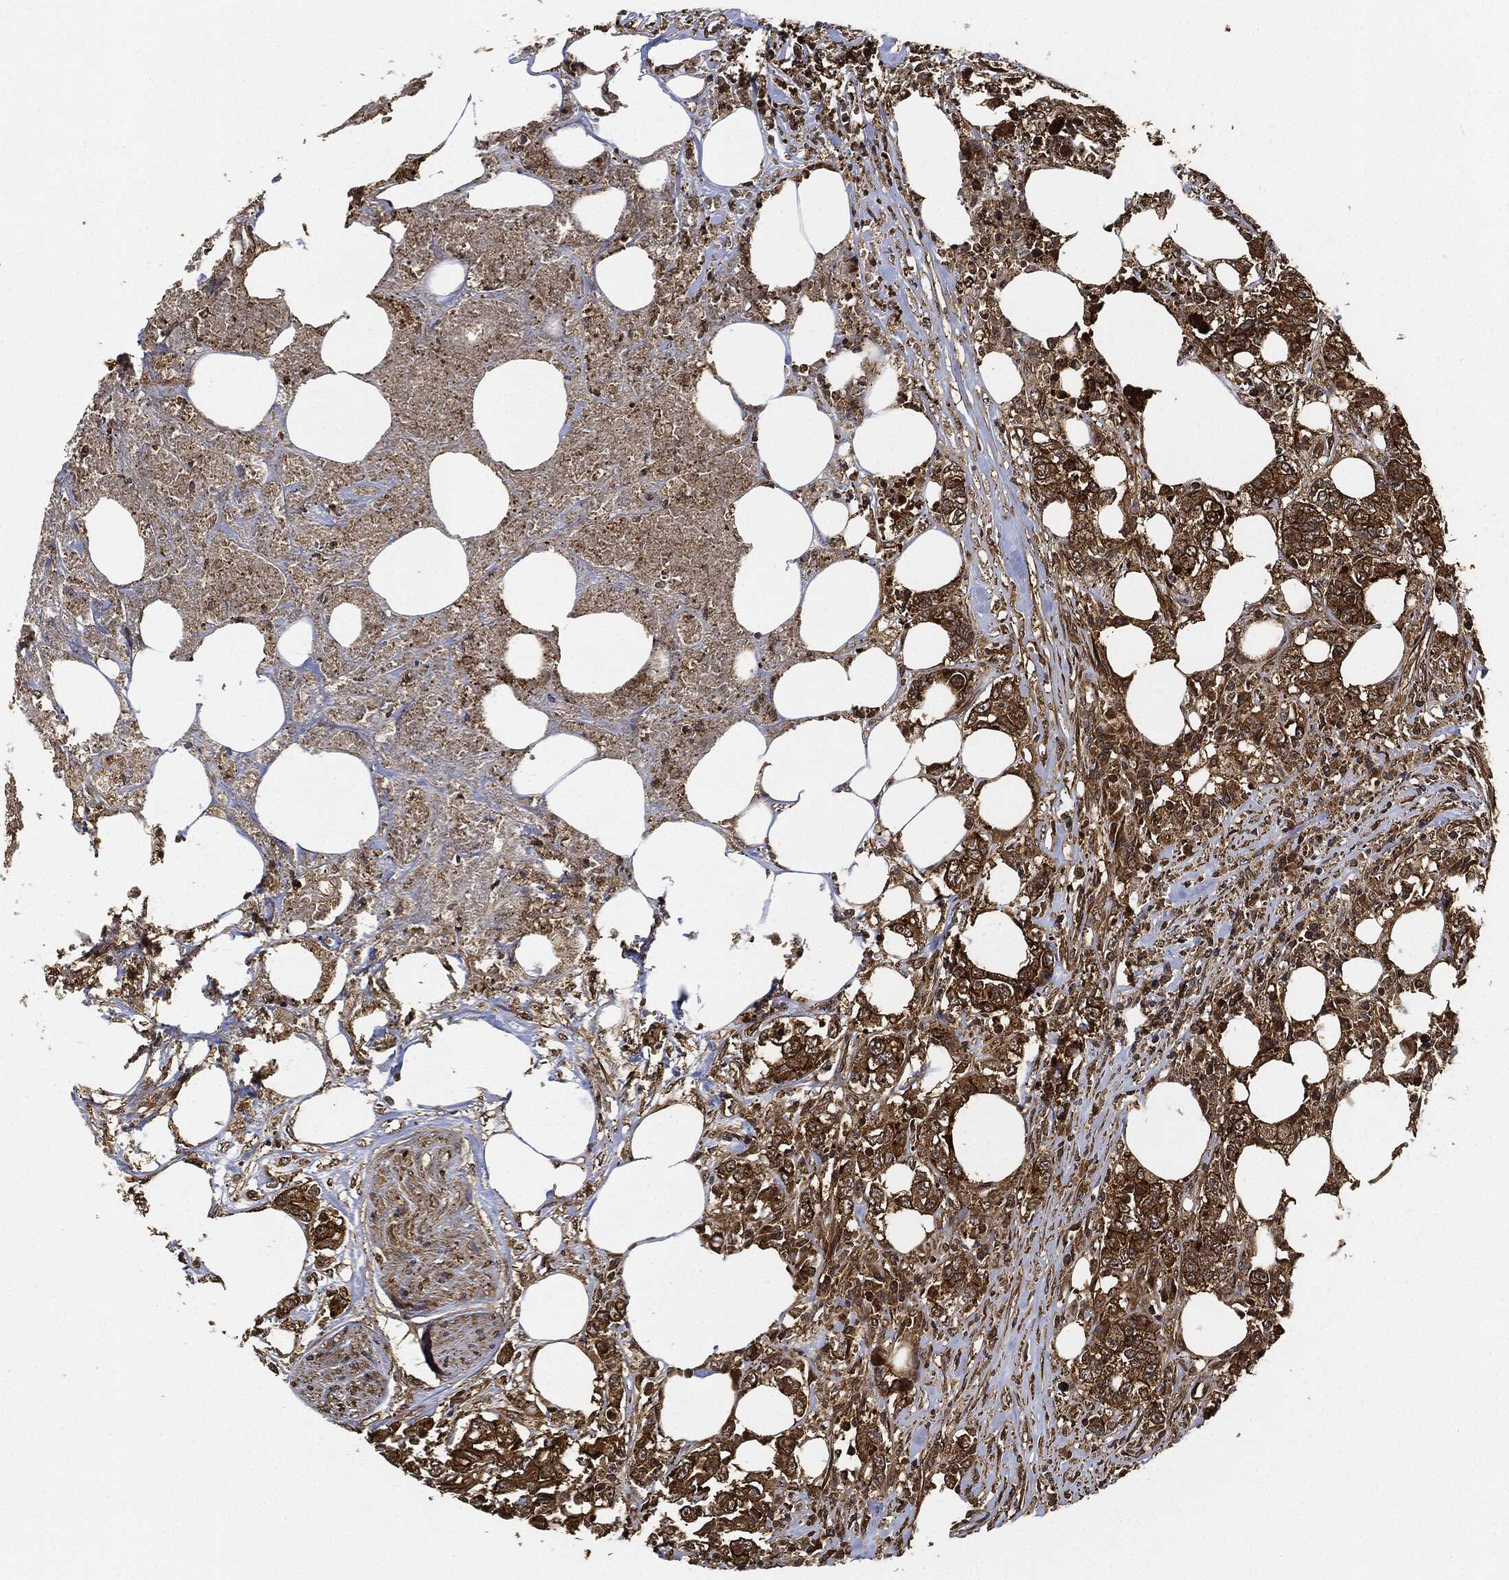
{"staining": {"intensity": "strong", "quantity": ">75%", "location": "cytoplasmic/membranous"}, "tissue": "colorectal cancer", "cell_type": "Tumor cells", "image_type": "cancer", "snomed": [{"axis": "morphology", "description": "Adenocarcinoma, NOS"}, {"axis": "topography", "description": "Colon"}], "caption": "Colorectal cancer (adenocarcinoma) tissue reveals strong cytoplasmic/membranous staining in approximately >75% of tumor cells, visualized by immunohistochemistry. The protein of interest is stained brown, and the nuclei are stained in blue (DAB (3,3'-diaminobenzidine) IHC with brightfield microscopy, high magnification).", "gene": "CEP290", "patient": {"sex": "female", "age": 48}}